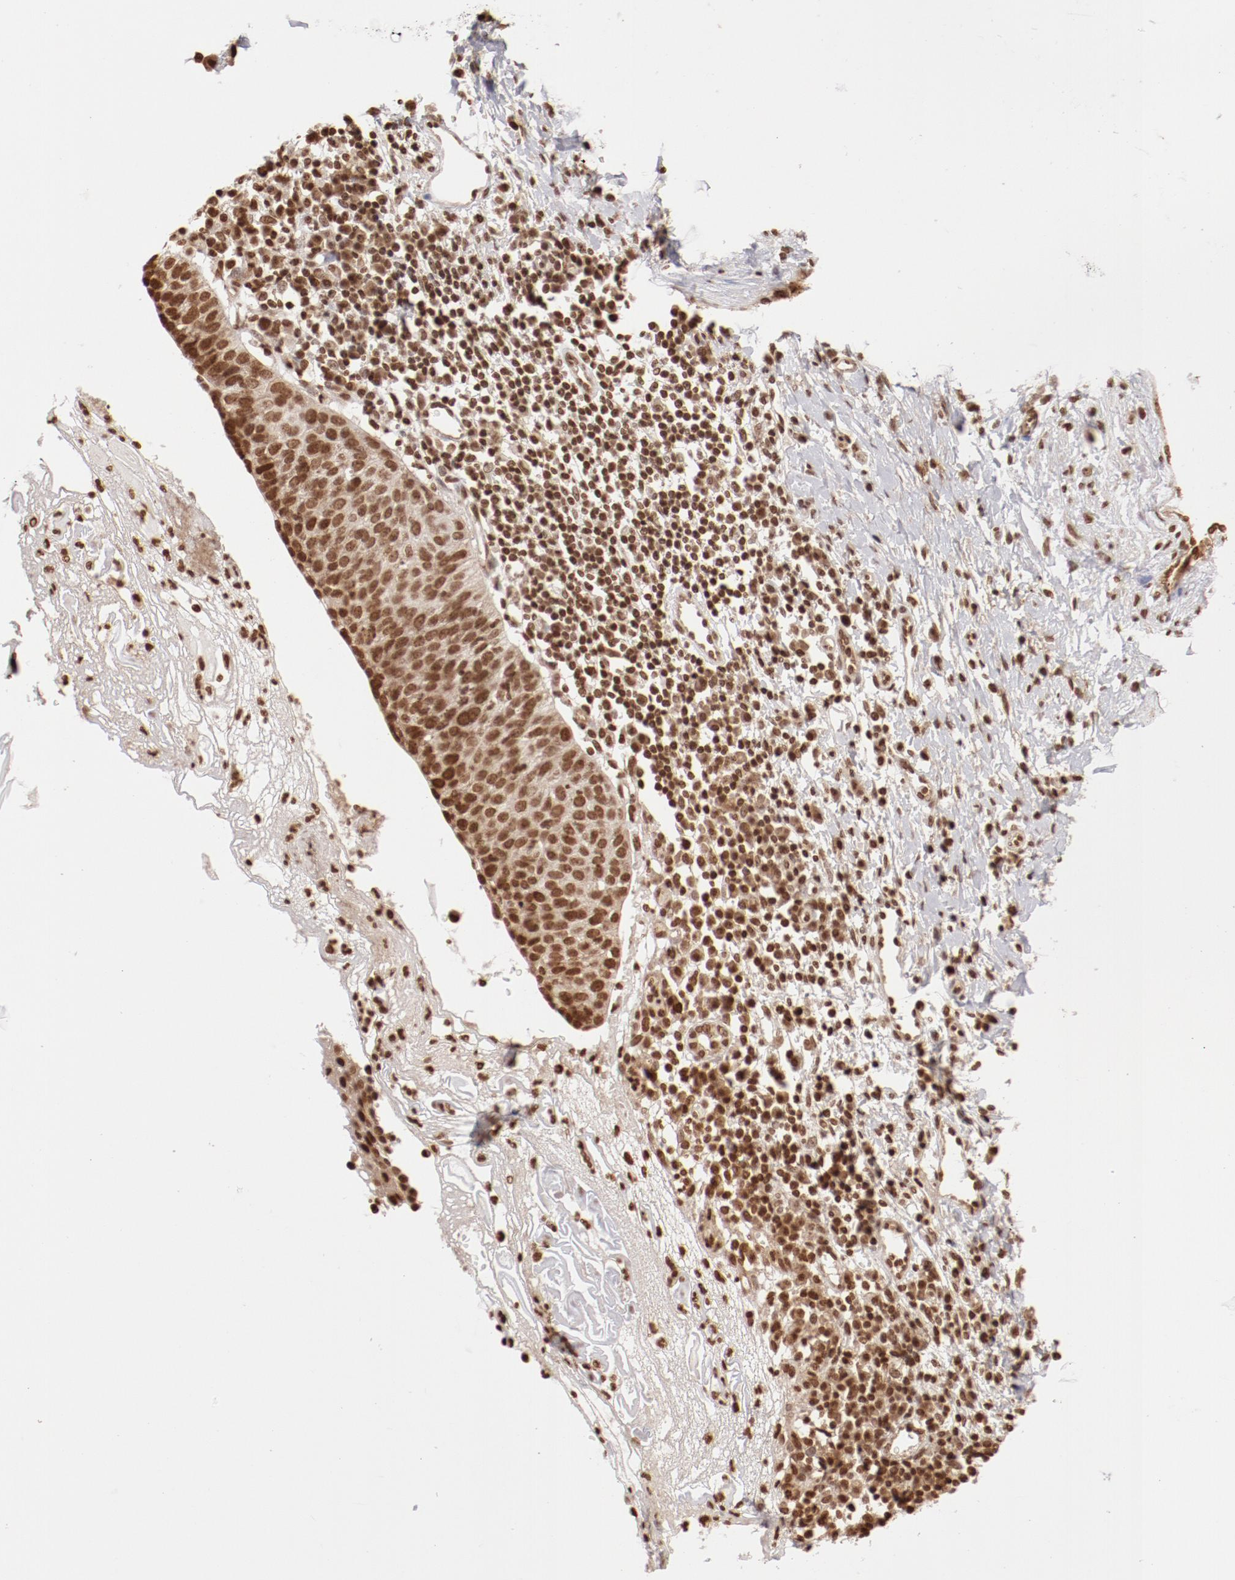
{"staining": {"intensity": "moderate", "quantity": ">75%", "location": "nuclear"}, "tissue": "cervical cancer", "cell_type": "Tumor cells", "image_type": "cancer", "snomed": [{"axis": "morphology", "description": "Normal tissue, NOS"}, {"axis": "morphology", "description": "Squamous cell carcinoma, NOS"}, {"axis": "topography", "description": "Cervix"}], "caption": "The image displays immunohistochemical staining of cervical cancer (squamous cell carcinoma). There is moderate nuclear positivity is present in about >75% of tumor cells.", "gene": "ABL2", "patient": {"sex": "female", "age": 39}}